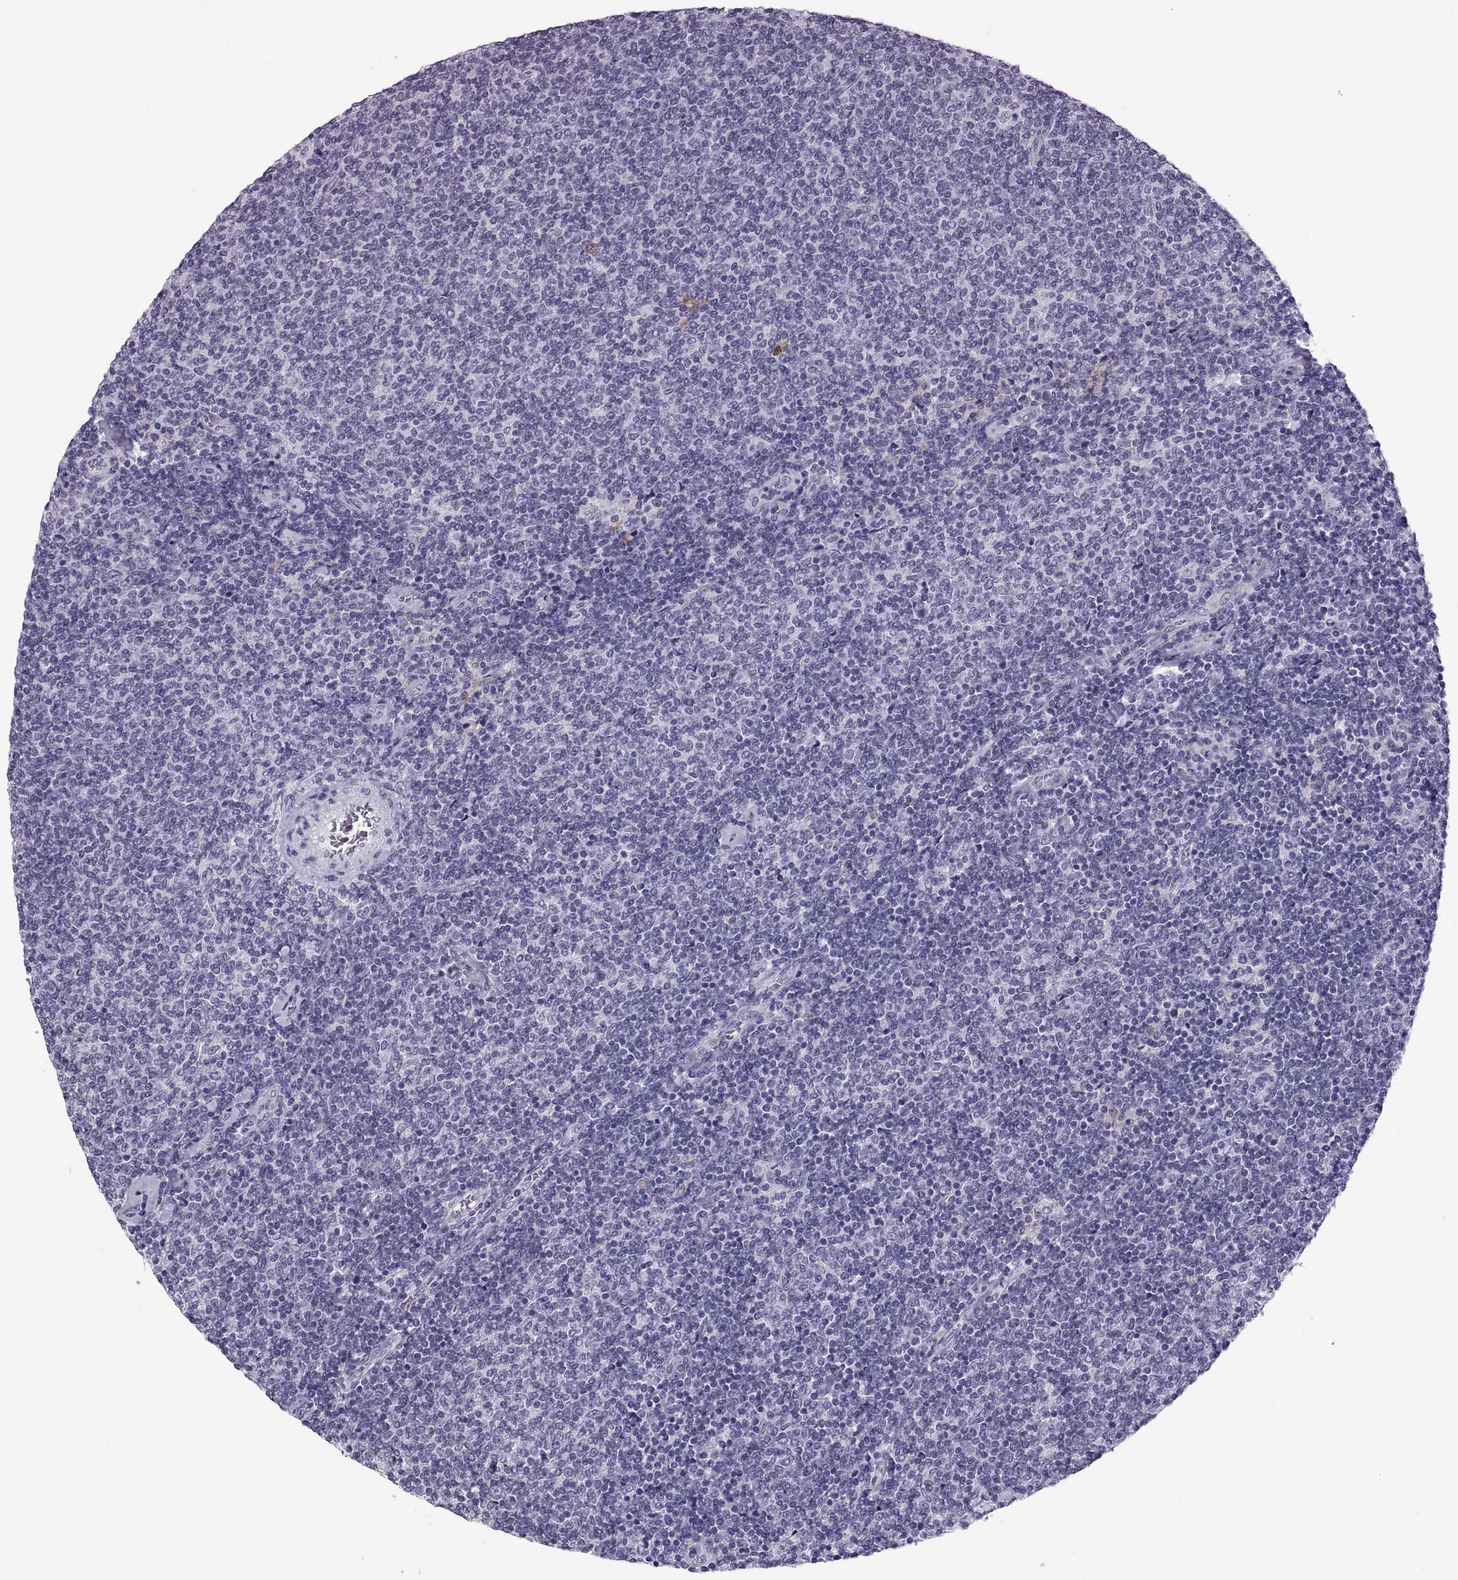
{"staining": {"intensity": "negative", "quantity": "none", "location": "none"}, "tissue": "lymphoma", "cell_type": "Tumor cells", "image_type": "cancer", "snomed": [{"axis": "morphology", "description": "Malignant lymphoma, non-Hodgkin's type, Low grade"}, {"axis": "topography", "description": "Lymph node"}], "caption": "Human lymphoma stained for a protein using immunohistochemistry displays no expression in tumor cells.", "gene": "QRICH2", "patient": {"sex": "male", "age": 52}}